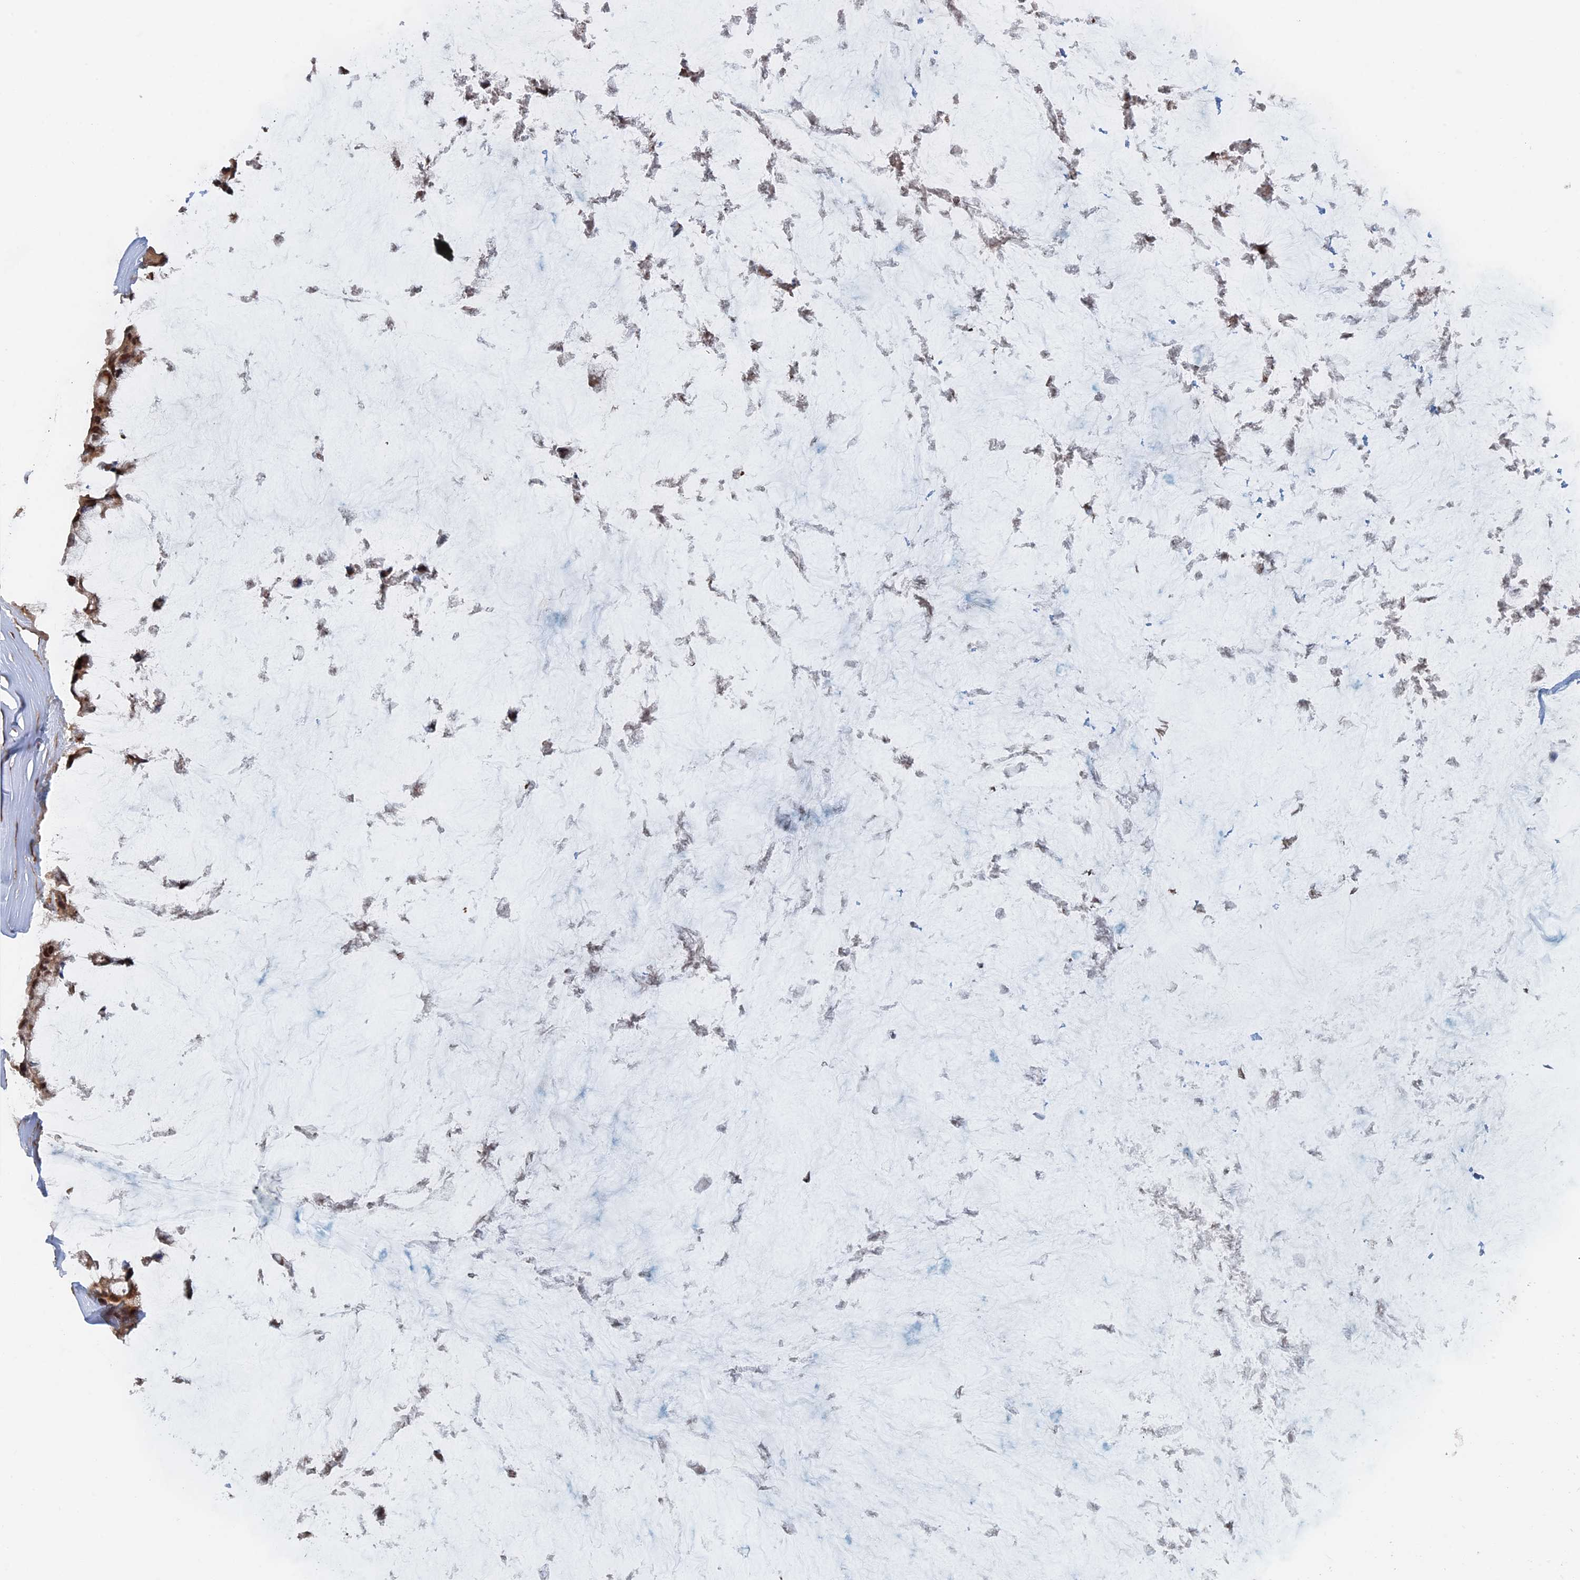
{"staining": {"intensity": "moderate", "quantity": ">75%", "location": "cytoplasmic/membranous,nuclear"}, "tissue": "ovarian cancer", "cell_type": "Tumor cells", "image_type": "cancer", "snomed": [{"axis": "morphology", "description": "Cystadenocarcinoma, mucinous, NOS"}, {"axis": "topography", "description": "Ovary"}], "caption": "Immunohistochemistry of human ovarian cancer (mucinous cystadenocarcinoma) reveals medium levels of moderate cytoplasmic/membranous and nuclear positivity in approximately >75% of tumor cells.", "gene": "ELOVL6", "patient": {"sex": "female", "age": 39}}